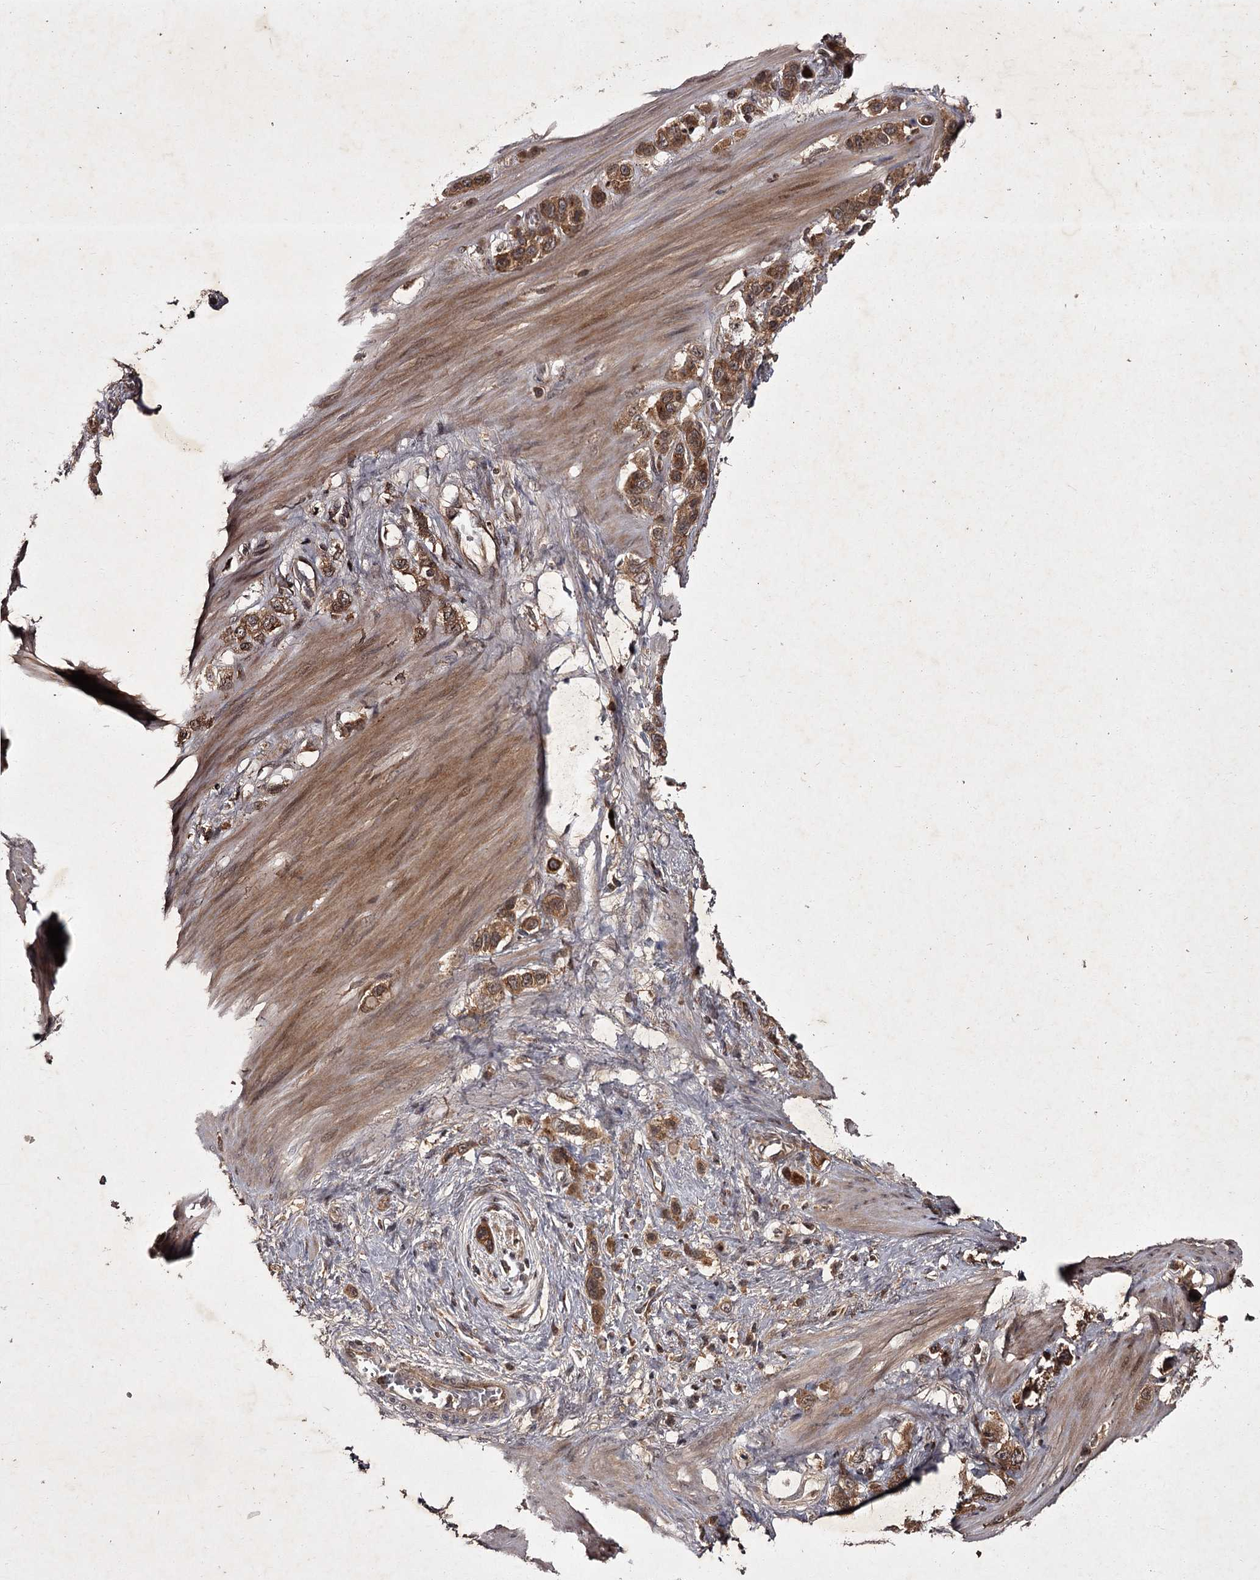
{"staining": {"intensity": "moderate", "quantity": ">75%", "location": "cytoplasmic/membranous"}, "tissue": "stomach cancer", "cell_type": "Tumor cells", "image_type": "cancer", "snomed": [{"axis": "morphology", "description": "Adenocarcinoma, NOS"}, {"axis": "morphology", "description": "Adenocarcinoma, High grade"}, {"axis": "topography", "description": "Stomach, upper"}, {"axis": "topography", "description": "Stomach, lower"}], "caption": "Human adenocarcinoma (high-grade) (stomach) stained with a protein marker reveals moderate staining in tumor cells.", "gene": "TBC1D23", "patient": {"sex": "female", "age": 65}}